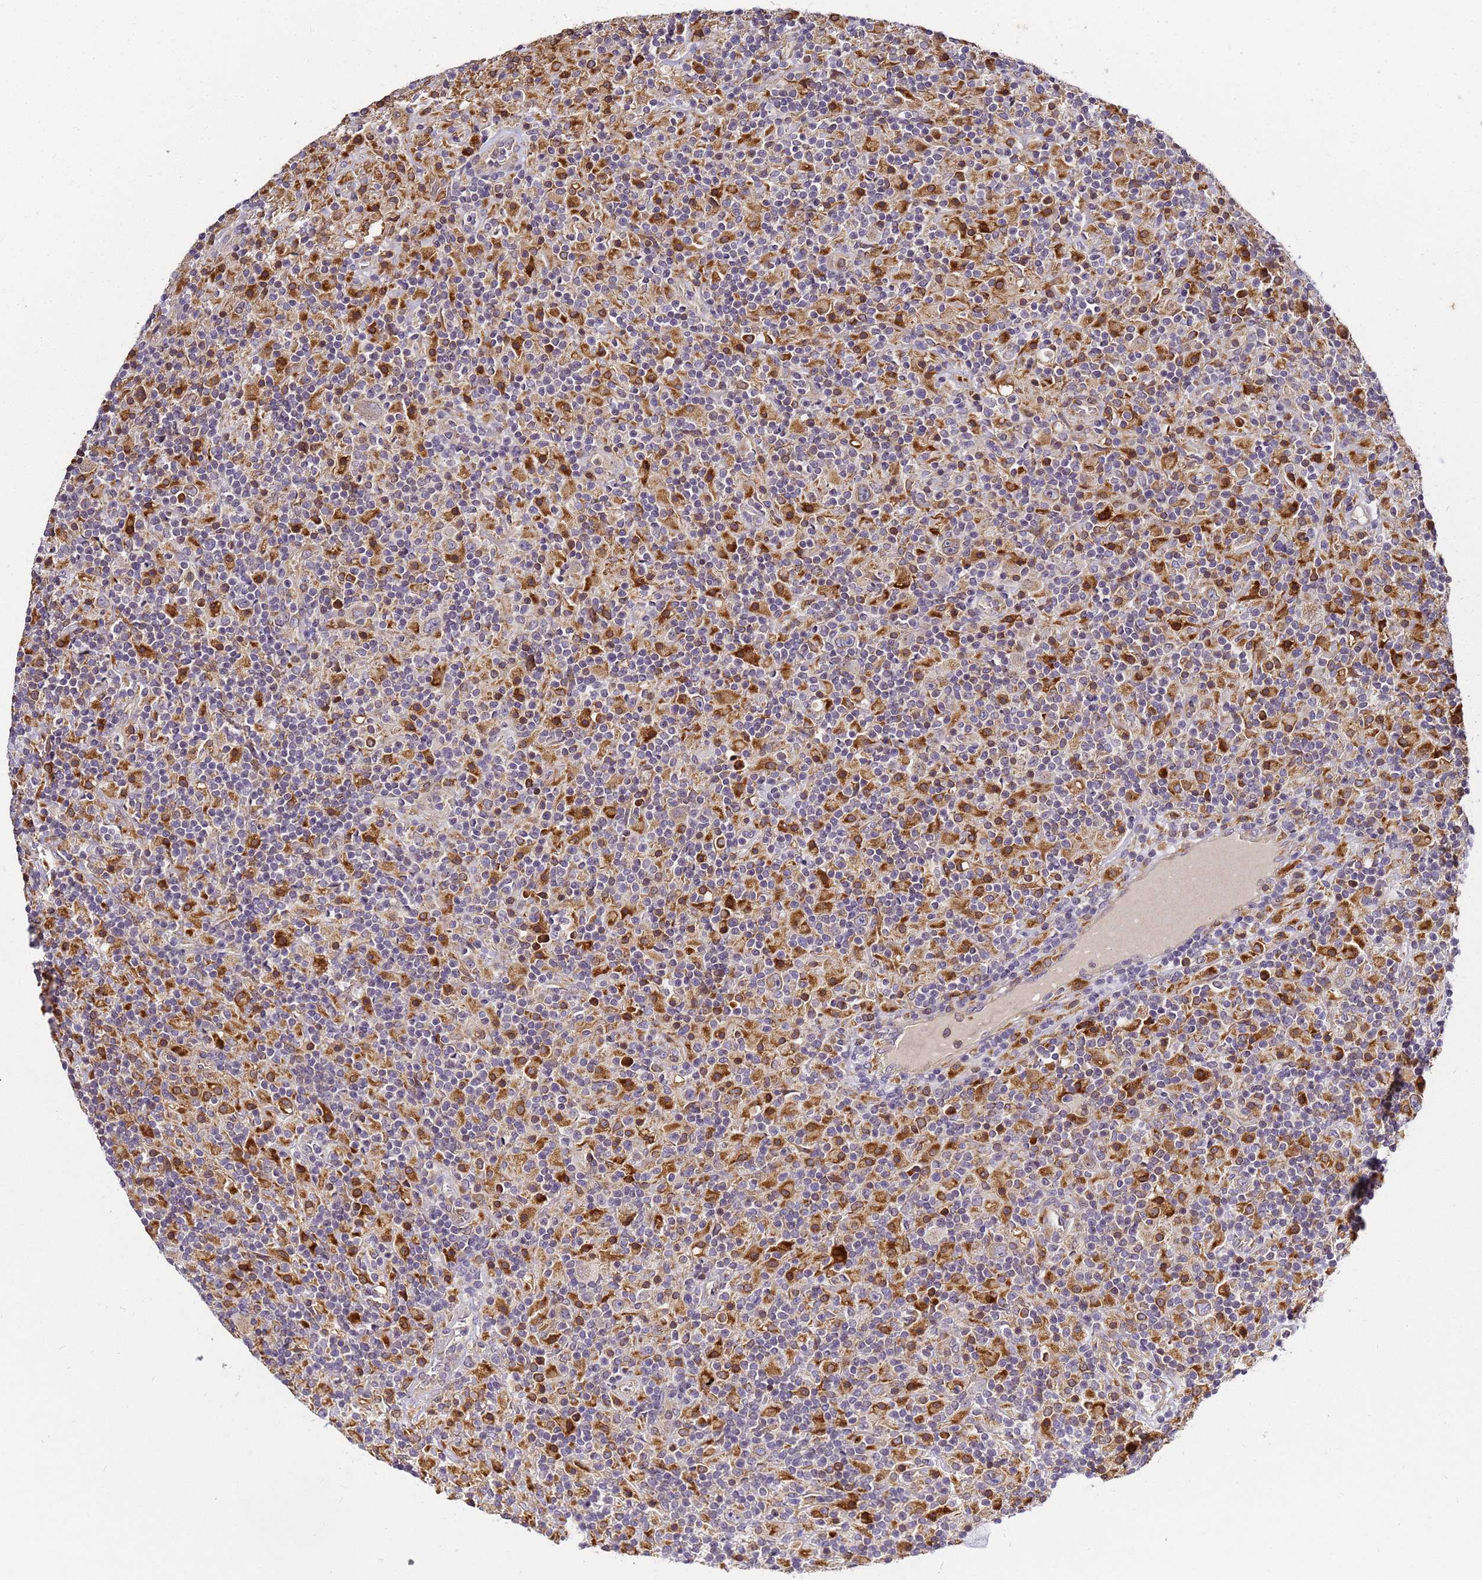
{"staining": {"intensity": "weak", "quantity": "25%-75%", "location": "cytoplasmic/membranous"}, "tissue": "lymphoma", "cell_type": "Tumor cells", "image_type": "cancer", "snomed": [{"axis": "morphology", "description": "Hodgkin's disease, NOS"}, {"axis": "topography", "description": "Lymph node"}], "caption": "Tumor cells show weak cytoplasmic/membranous staining in approximately 25%-75% of cells in lymphoma.", "gene": "ADPGK", "patient": {"sex": "male", "age": 70}}